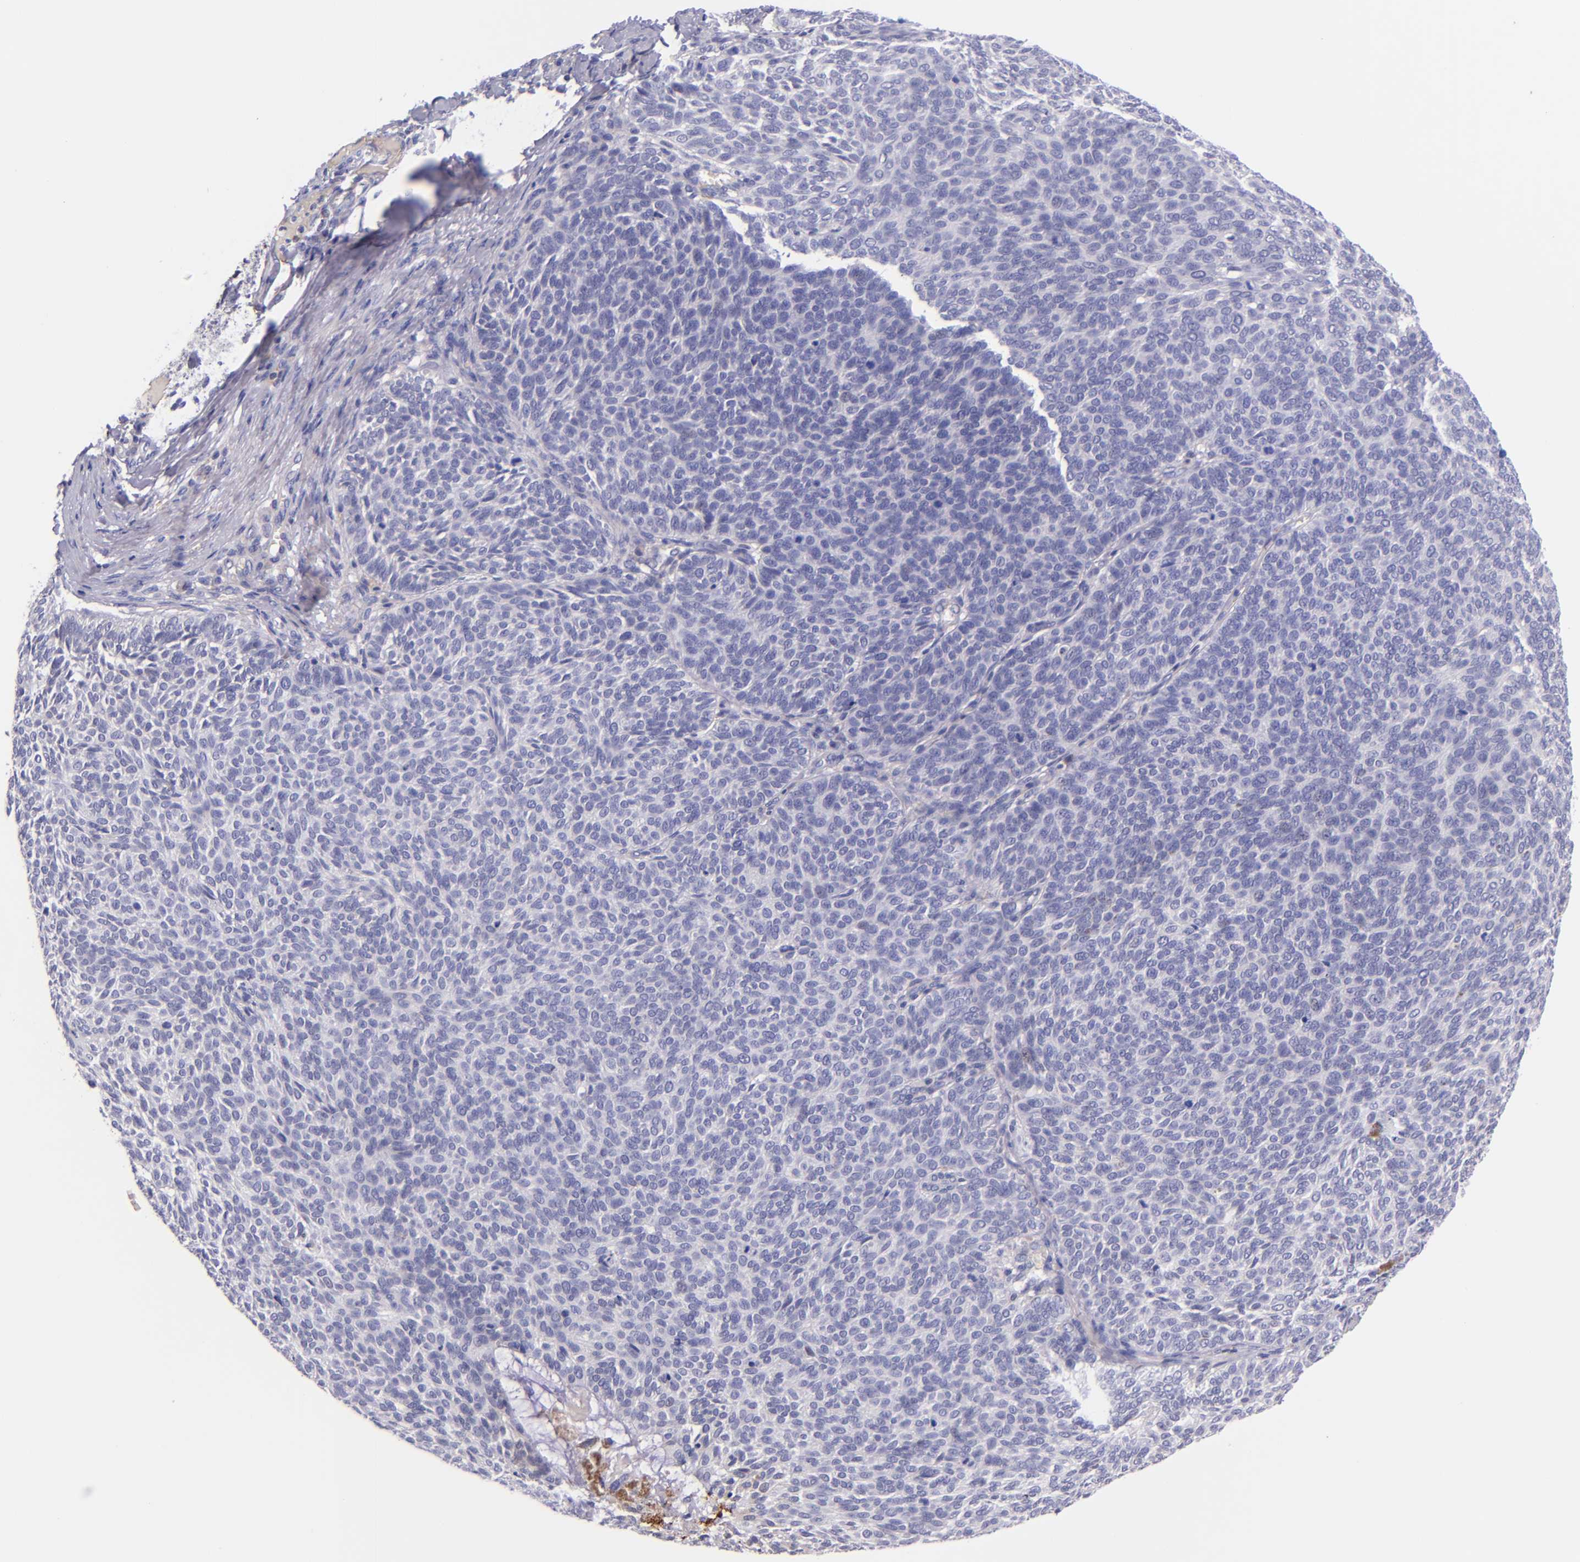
{"staining": {"intensity": "negative", "quantity": "none", "location": "none"}, "tissue": "skin cancer", "cell_type": "Tumor cells", "image_type": "cancer", "snomed": [{"axis": "morphology", "description": "Basal cell carcinoma"}, {"axis": "topography", "description": "Skin"}], "caption": "Skin basal cell carcinoma was stained to show a protein in brown. There is no significant staining in tumor cells.", "gene": "KNG1", "patient": {"sex": "male", "age": 63}}